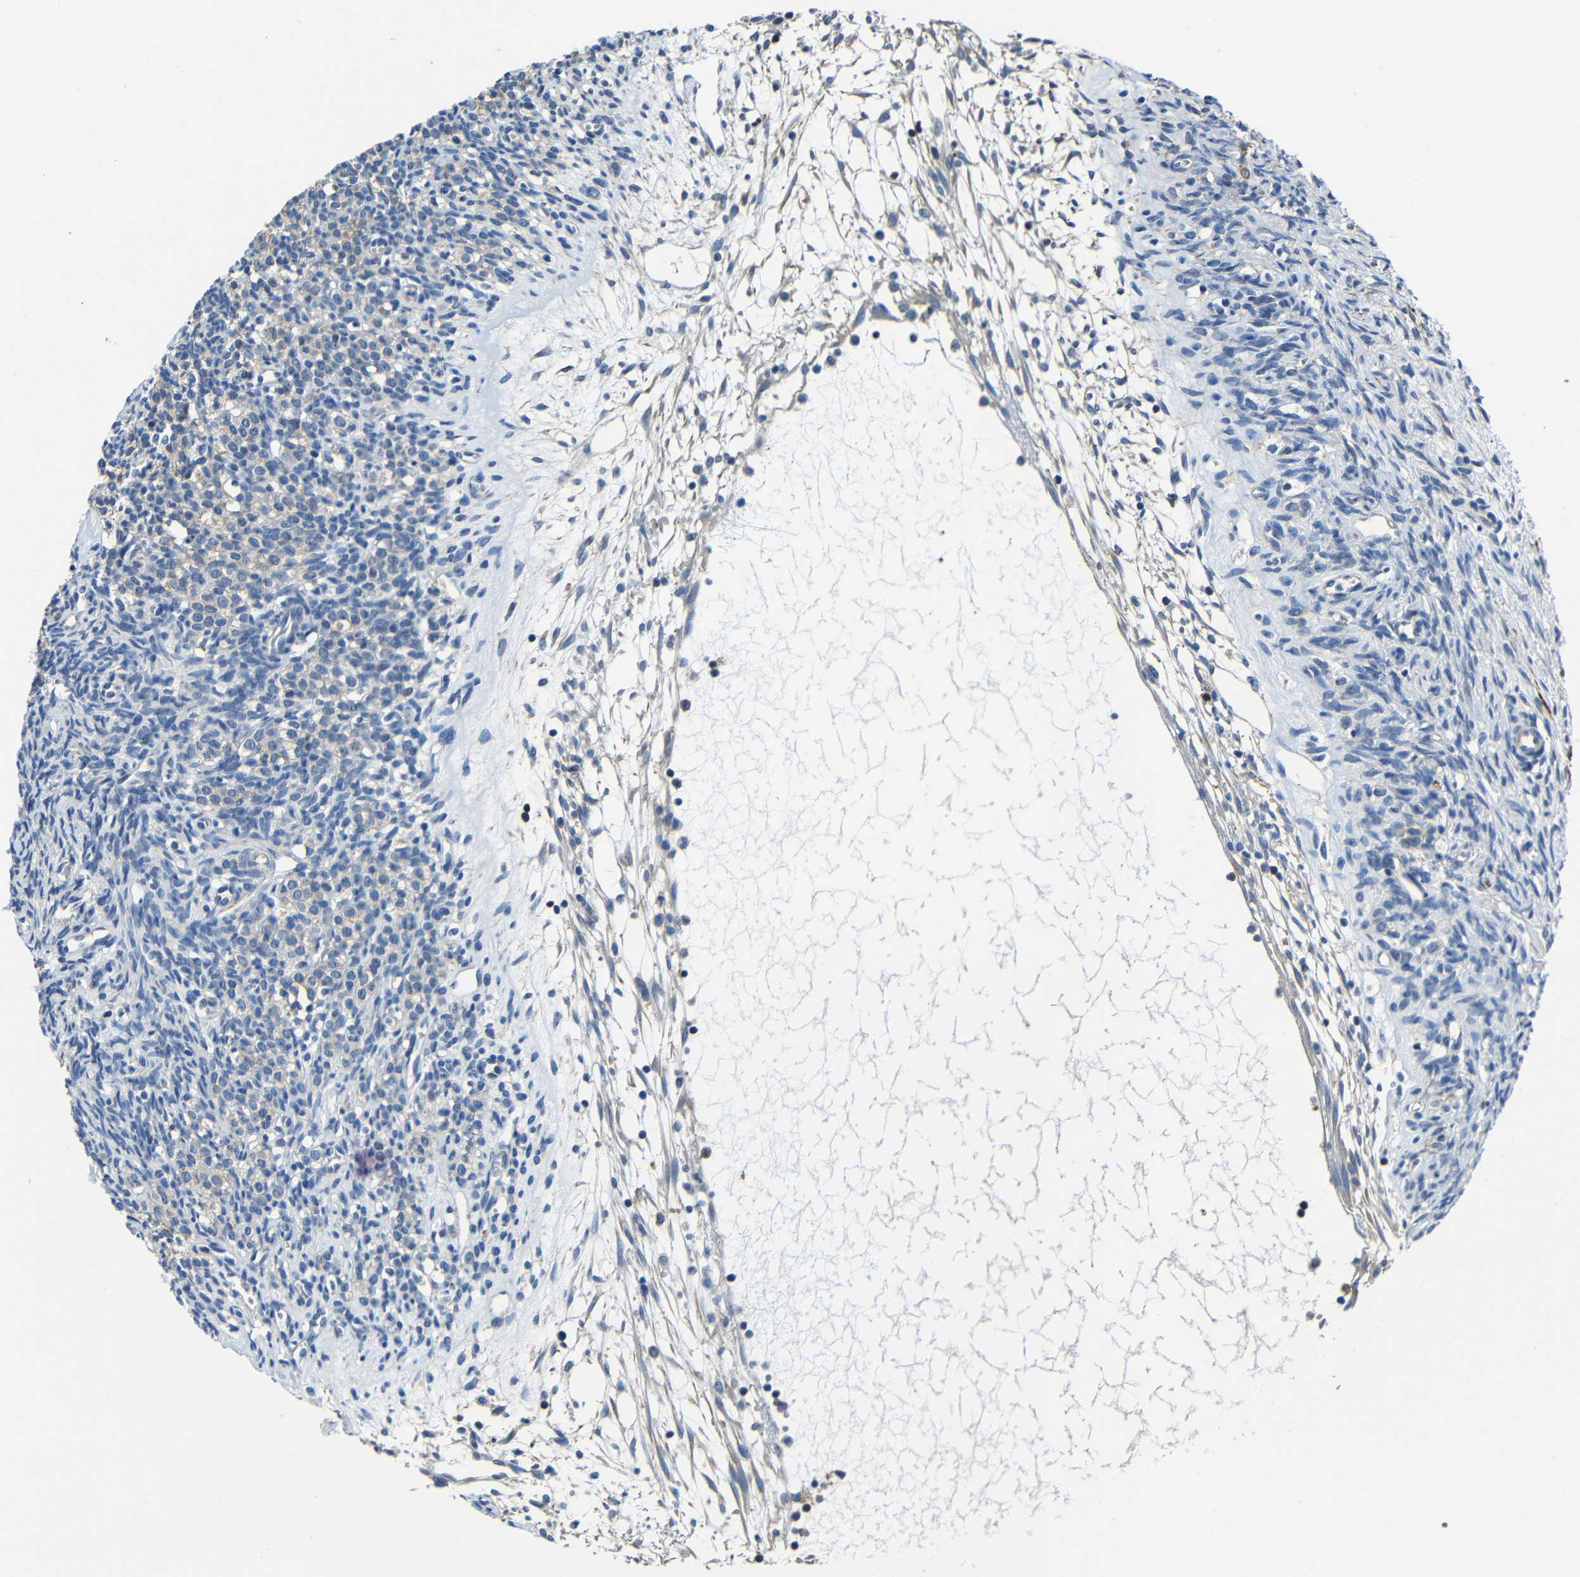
{"staining": {"intensity": "weak", "quantity": "<25%", "location": "cytoplasmic/membranous"}, "tissue": "ovary", "cell_type": "Ovarian stroma cells", "image_type": "normal", "snomed": [{"axis": "morphology", "description": "Normal tissue, NOS"}, {"axis": "topography", "description": "Ovary"}], "caption": "Protein analysis of normal ovary shows no significant expression in ovarian stroma cells.", "gene": "GDI1", "patient": {"sex": "female", "age": 33}}